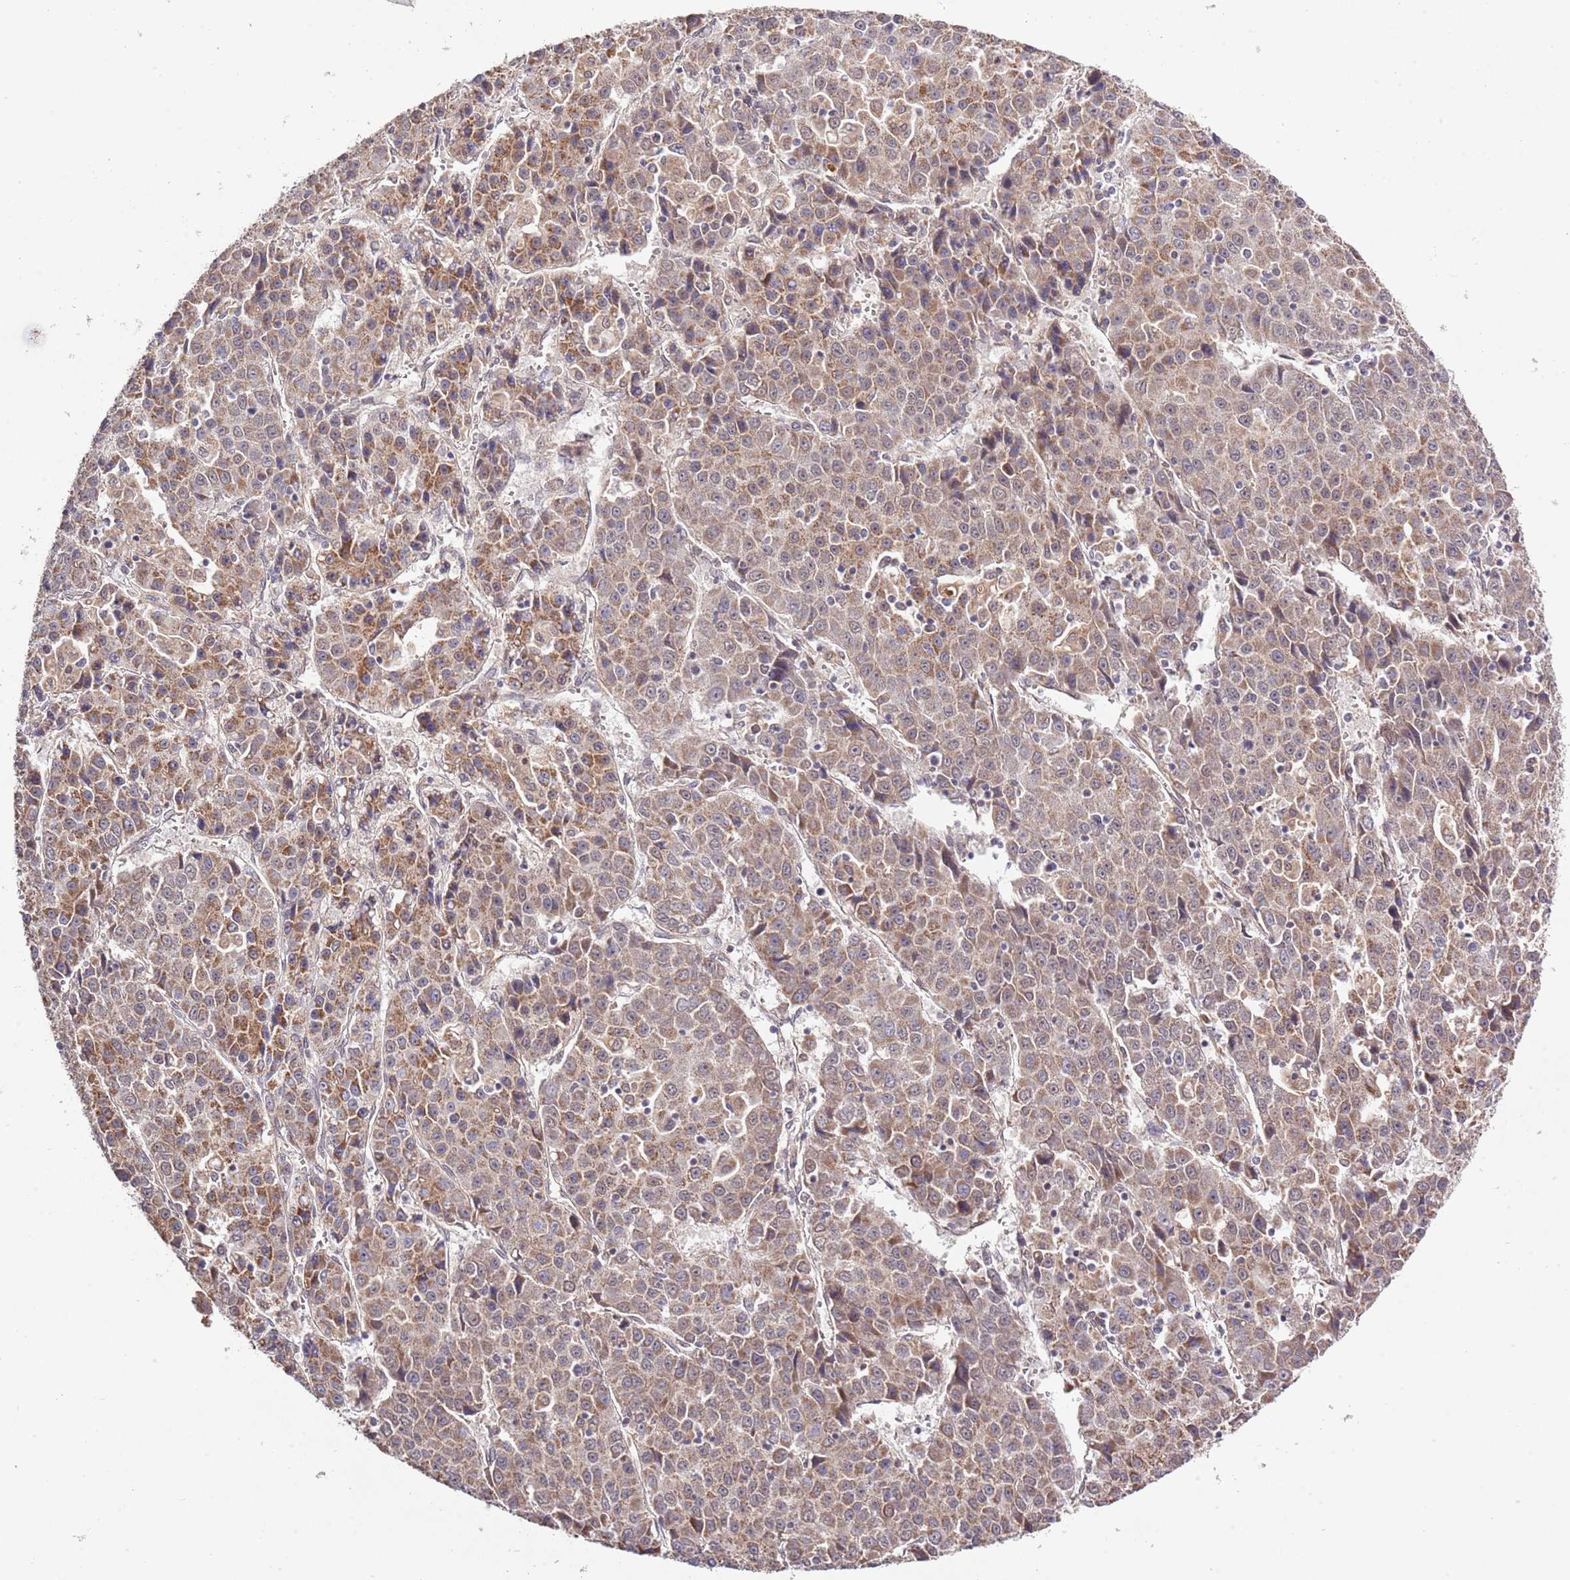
{"staining": {"intensity": "moderate", "quantity": ">75%", "location": "cytoplasmic/membranous"}, "tissue": "liver cancer", "cell_type": "Tumor cells", "image_type": "cancer", "snomed": [{"axis": "morphology", "description": "Carcinoma, Hepatocellular, NOS"}, {"axis": "topography", "description": "Liver"}], "caption": "Immunohistochemical staining of human hepatocellular carcinoma (liver) exhibits medium levels of moderate cytoplasmic/membranous protein expression in about >75% of tumor cells. The staining was performed using DAB to visualize the protein expression in brown, while the nuclei were stained in blue with hematoxylin (Magnification: 20x).", "gene": "IVD", "patient": {"sex": "female", "age": 53}}